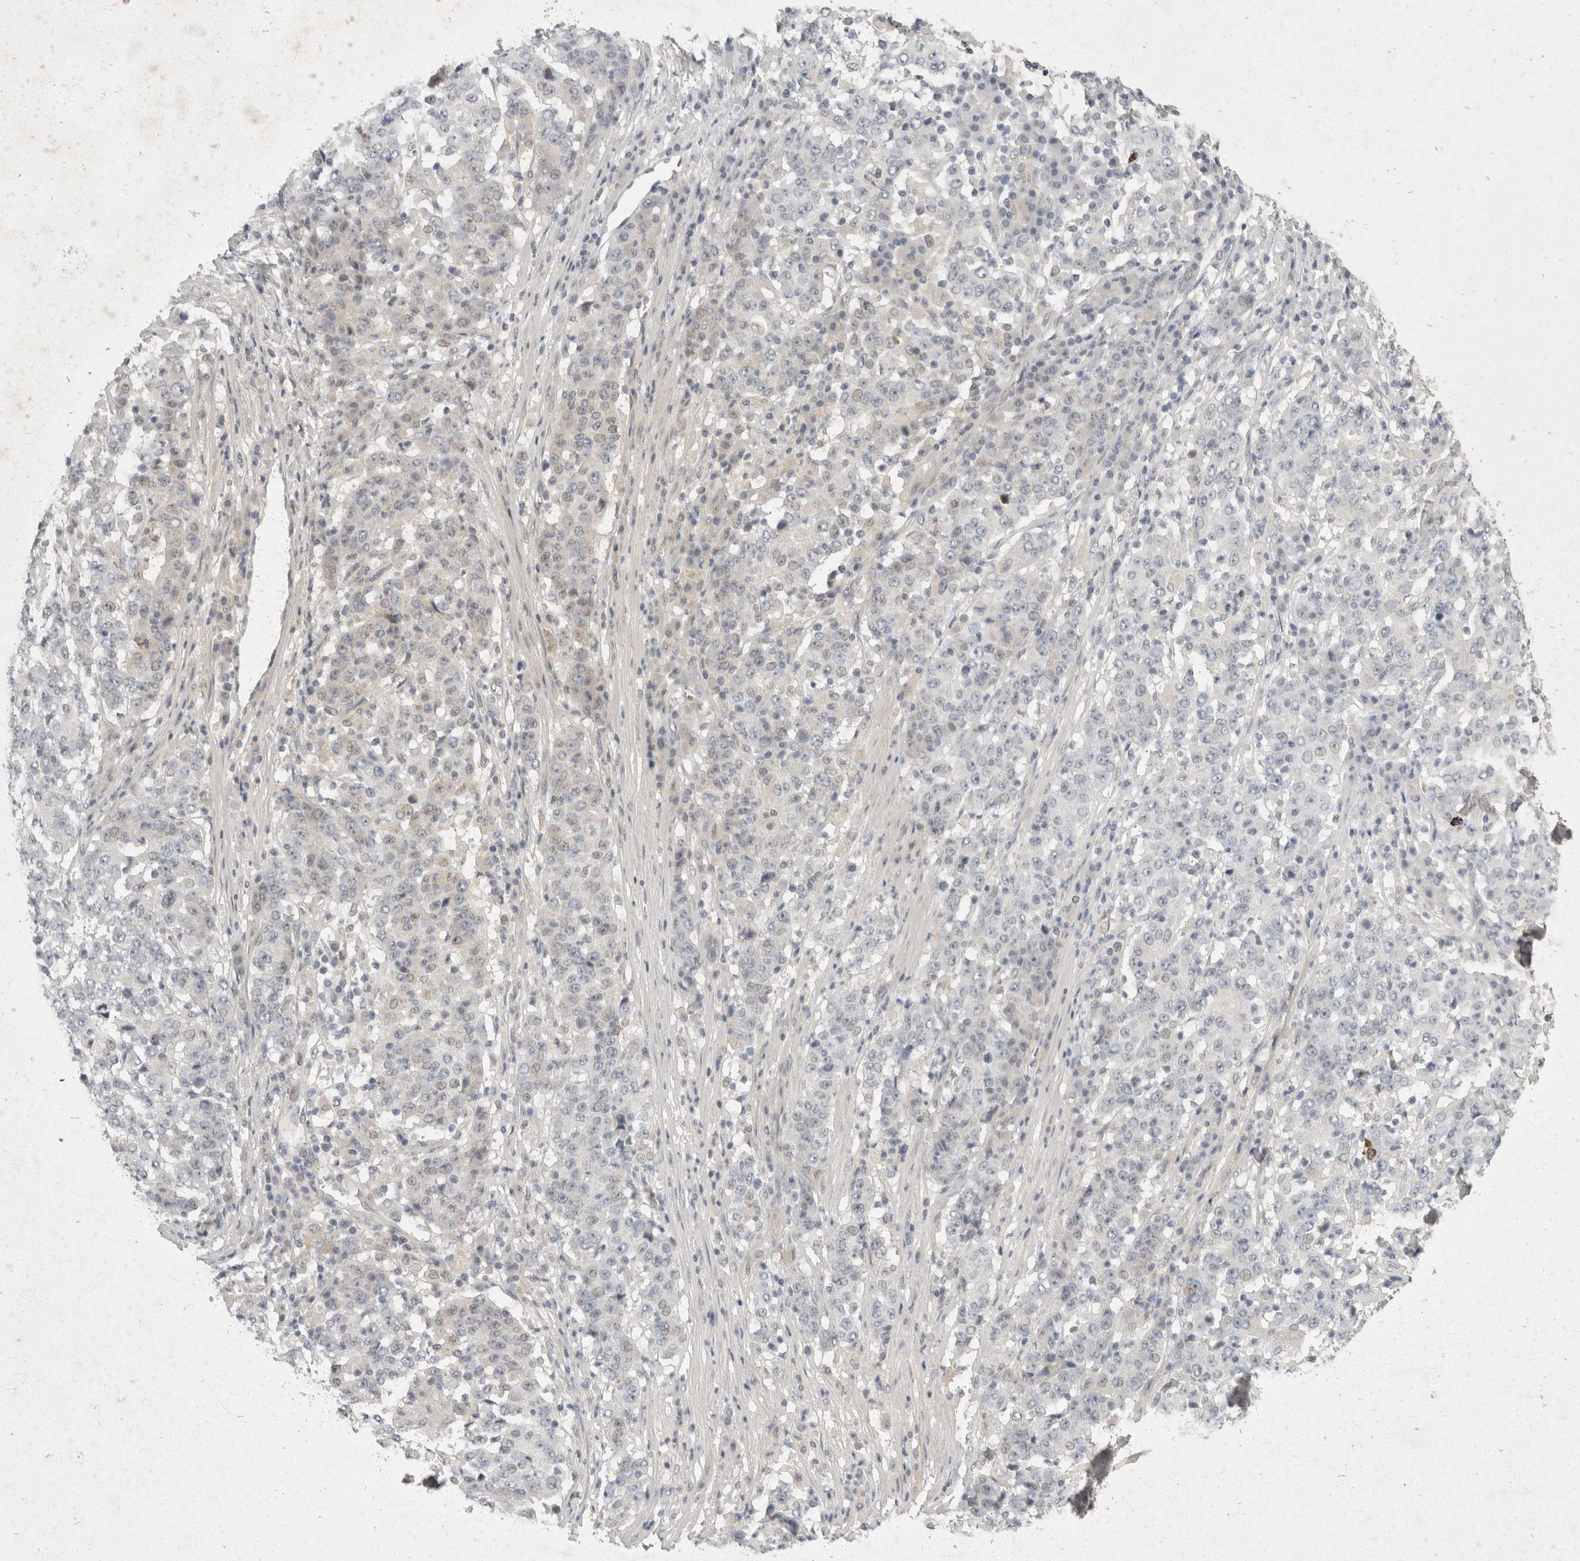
{"staining": {"intensity": "negative", "quantity": "none", "location": "none"}, "tissue": "stomach cancer", "cell_type": "Tumor cells", "image_type": "cancer", "snomed": [{"axis": "morphology", "description": "Adenocarcinoma, NOS"}, {"axis": "topography", "description": "Stomach"}], "caption": "The image shows no significant staining in tumor cells of stomach cancer. Nuclei are stained in blue.", "gene": "TOM1L2", "patient": {"sex": "male", "age": 59}}